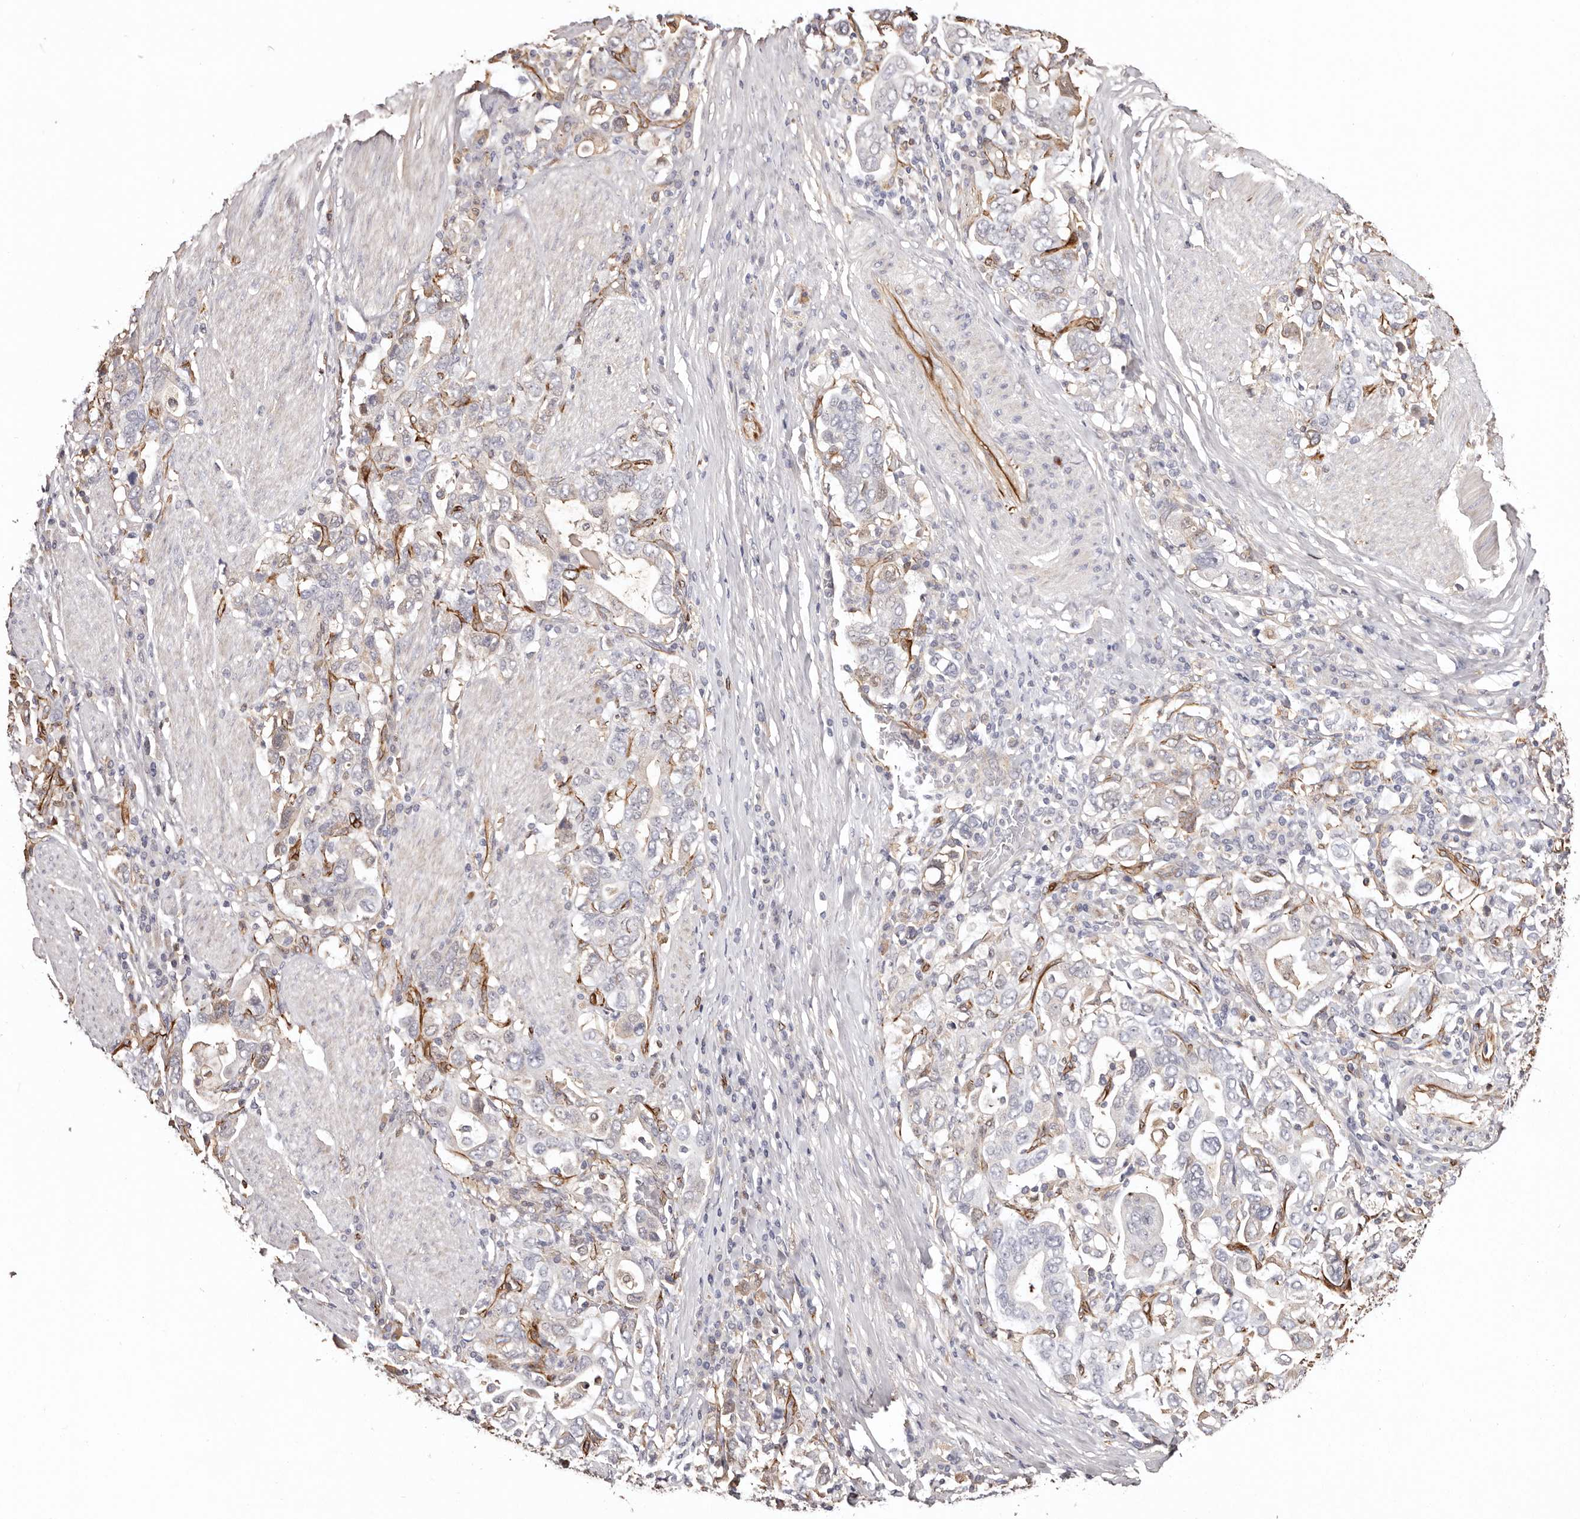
{"staining": {"intensity": "negative", "quantity": "none", "location": "none"}, "tissue": "stomach cancer", "cell_type": "Tumor cells", "image_type": "cancer", "snomed": [{"axis": "morphology", "description": "Adenocarcinoma, NOS"}, {"axis": "topography", "description": "Stomach, upper"}], "caption": "This is a histopathology image of immunohistochemistry (IHC) staining of stomach cancer, which shows no expression in tumor cells.", "gene": "ZNF557", "patient": {"sex": "male", "age": 62}}